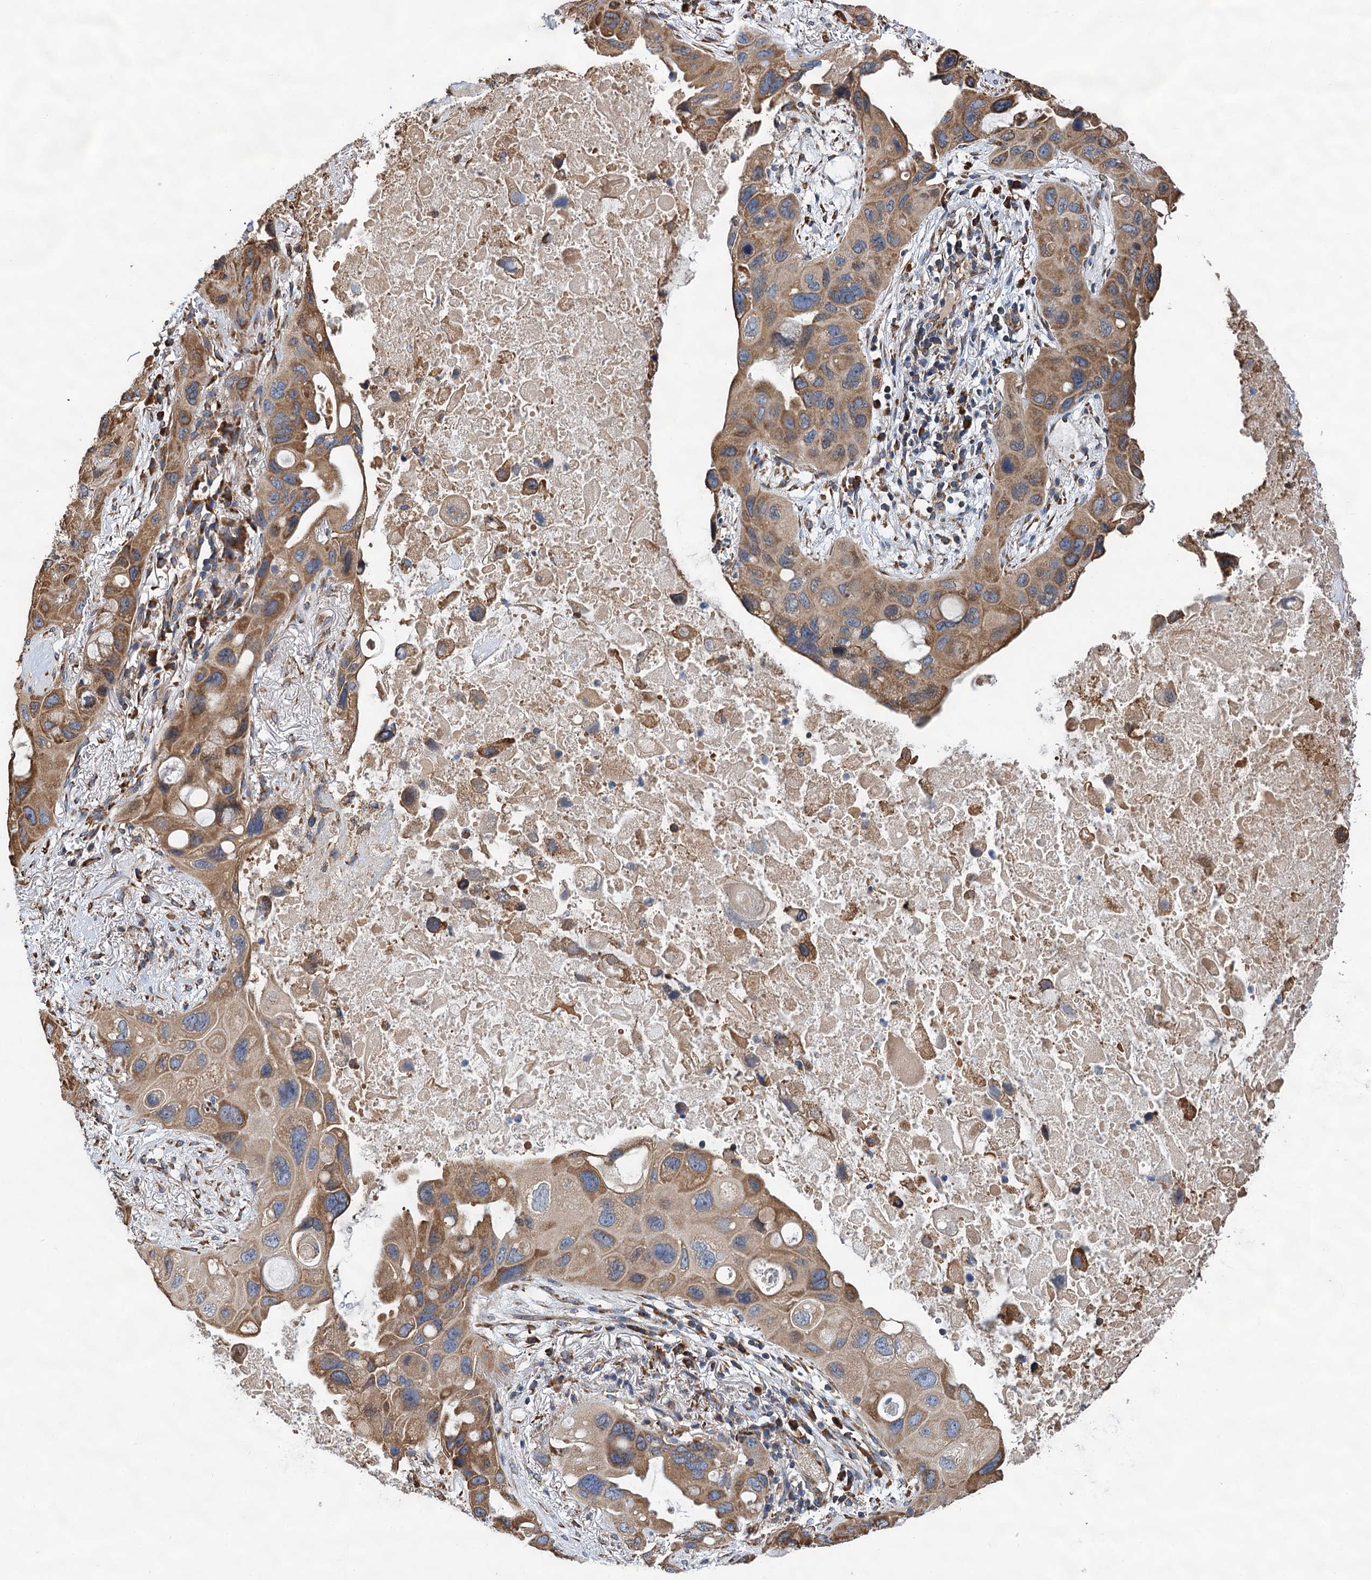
{"staining": {"intensity": "moderate", "quantity": ">75%", "location": "cytoplasmic/membranous"}, "tissue": "lung cancer", "cell_type": "Tumor cells", "image_type": "cancer", "snomed": [{"axis": "morphology", "description": "Squamous cell carcinoma, NOS"}, {"axis": "topography", "description": "Lung"}], "caption": "Protein staining displays moderate cytoplasmic/membranous expression in approximately >75% of tumor cells in squamous cell carcinoma (lung).", "gene": "LINS1", "patient": {"sex": "female", "age": 73}}